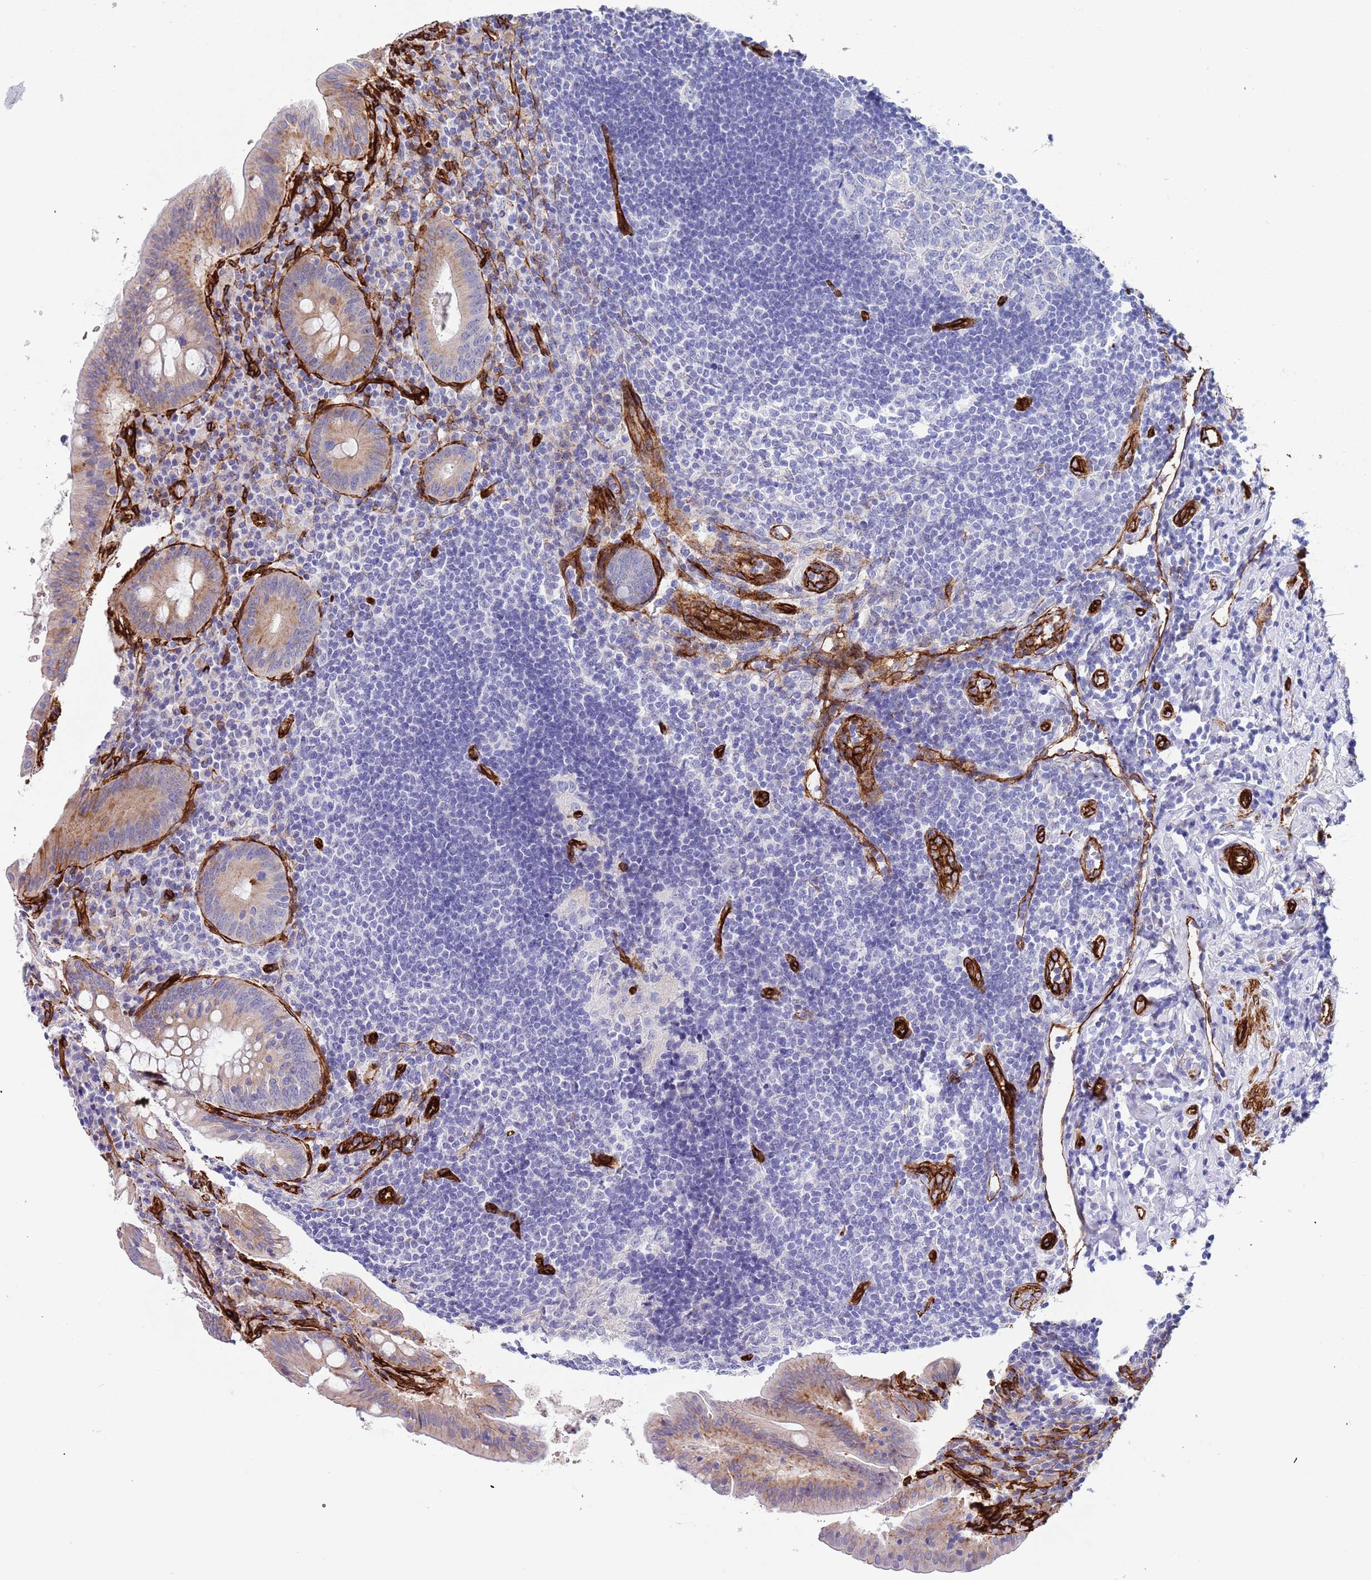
{"staining": {"intensity": "weak", "quantity": "25%-75%", "location": "cytoplasmic/membranous"}, "tissue": "appendix", "cell_type": "Glandular cells", "image_type": "normal", "snomed": [{"axis": "morphology", "description": "Normal tissue, NOS"}, {"axis": "topography", "description": "Appendix"}], "caption": "This image displays unremarkable appendix stained with IHC to label a protein in brown. The cytoplasmic/membranous of glandular cells show weak positivity for the protein. Nuclei are counter-stained blue.", "gene": "CAV2", "patient": {"sex": "female", "age": 54}}